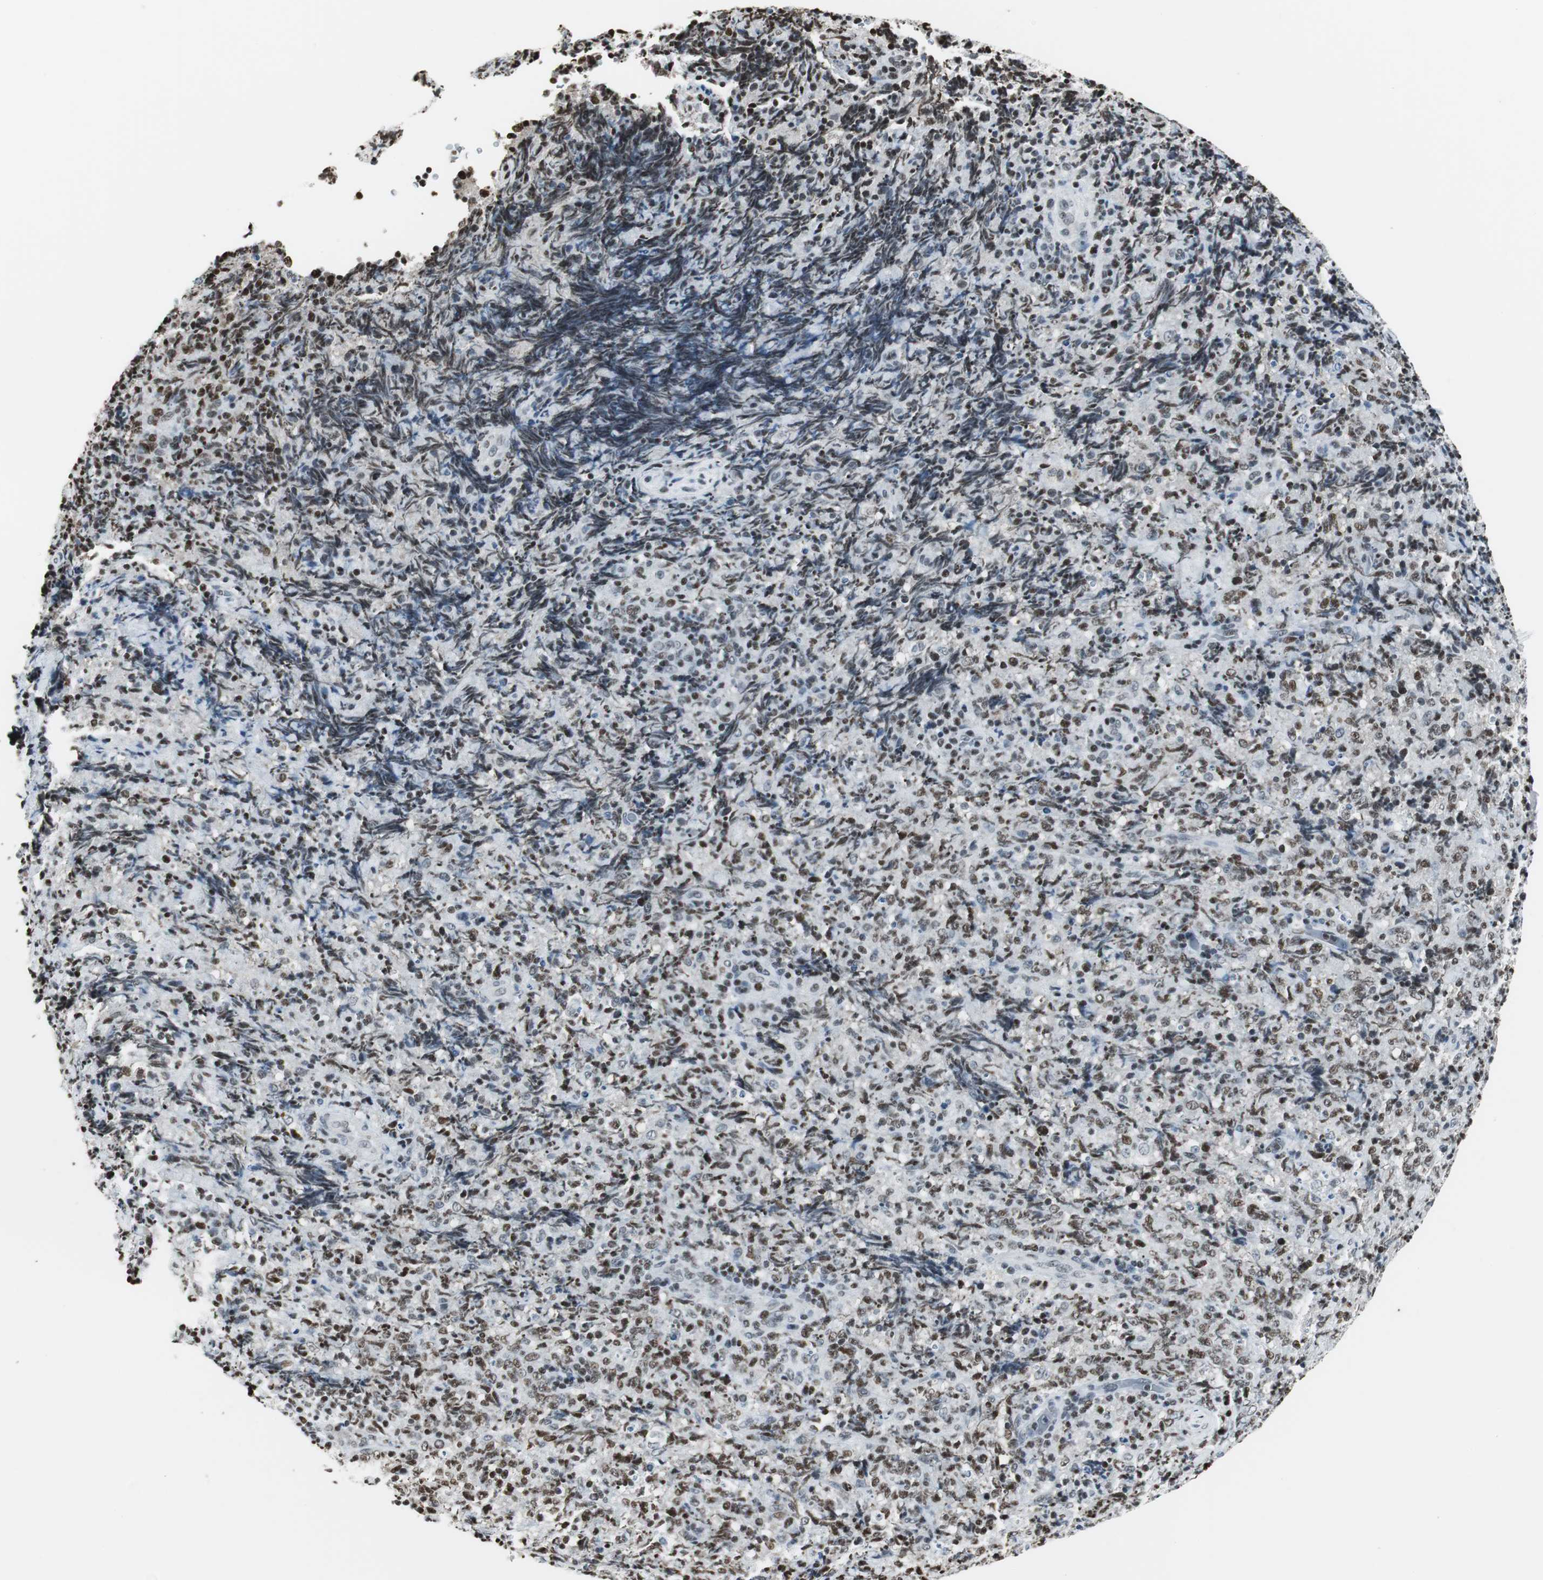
{"staining": {"intensity": "moderate", "quantity": ">75%", "location": "nuclear"}, "tissue": "lymphoma", "cell_type": "Tumor cells", "image_type": "cancer", "snomed": [{"axis": "morphology", "description": "Malignant lymphoma, non-Hodgkin's type, High grade"}, {"axis": "topography", "description": "Tonsil"}], "caption": "Protein analysis of lymphoma tissue exhibits moderate nuclear positivity in about >75% of tumor cells.", "gene": "RBBP4", "patient": {"sex": "female", "age": 36}}